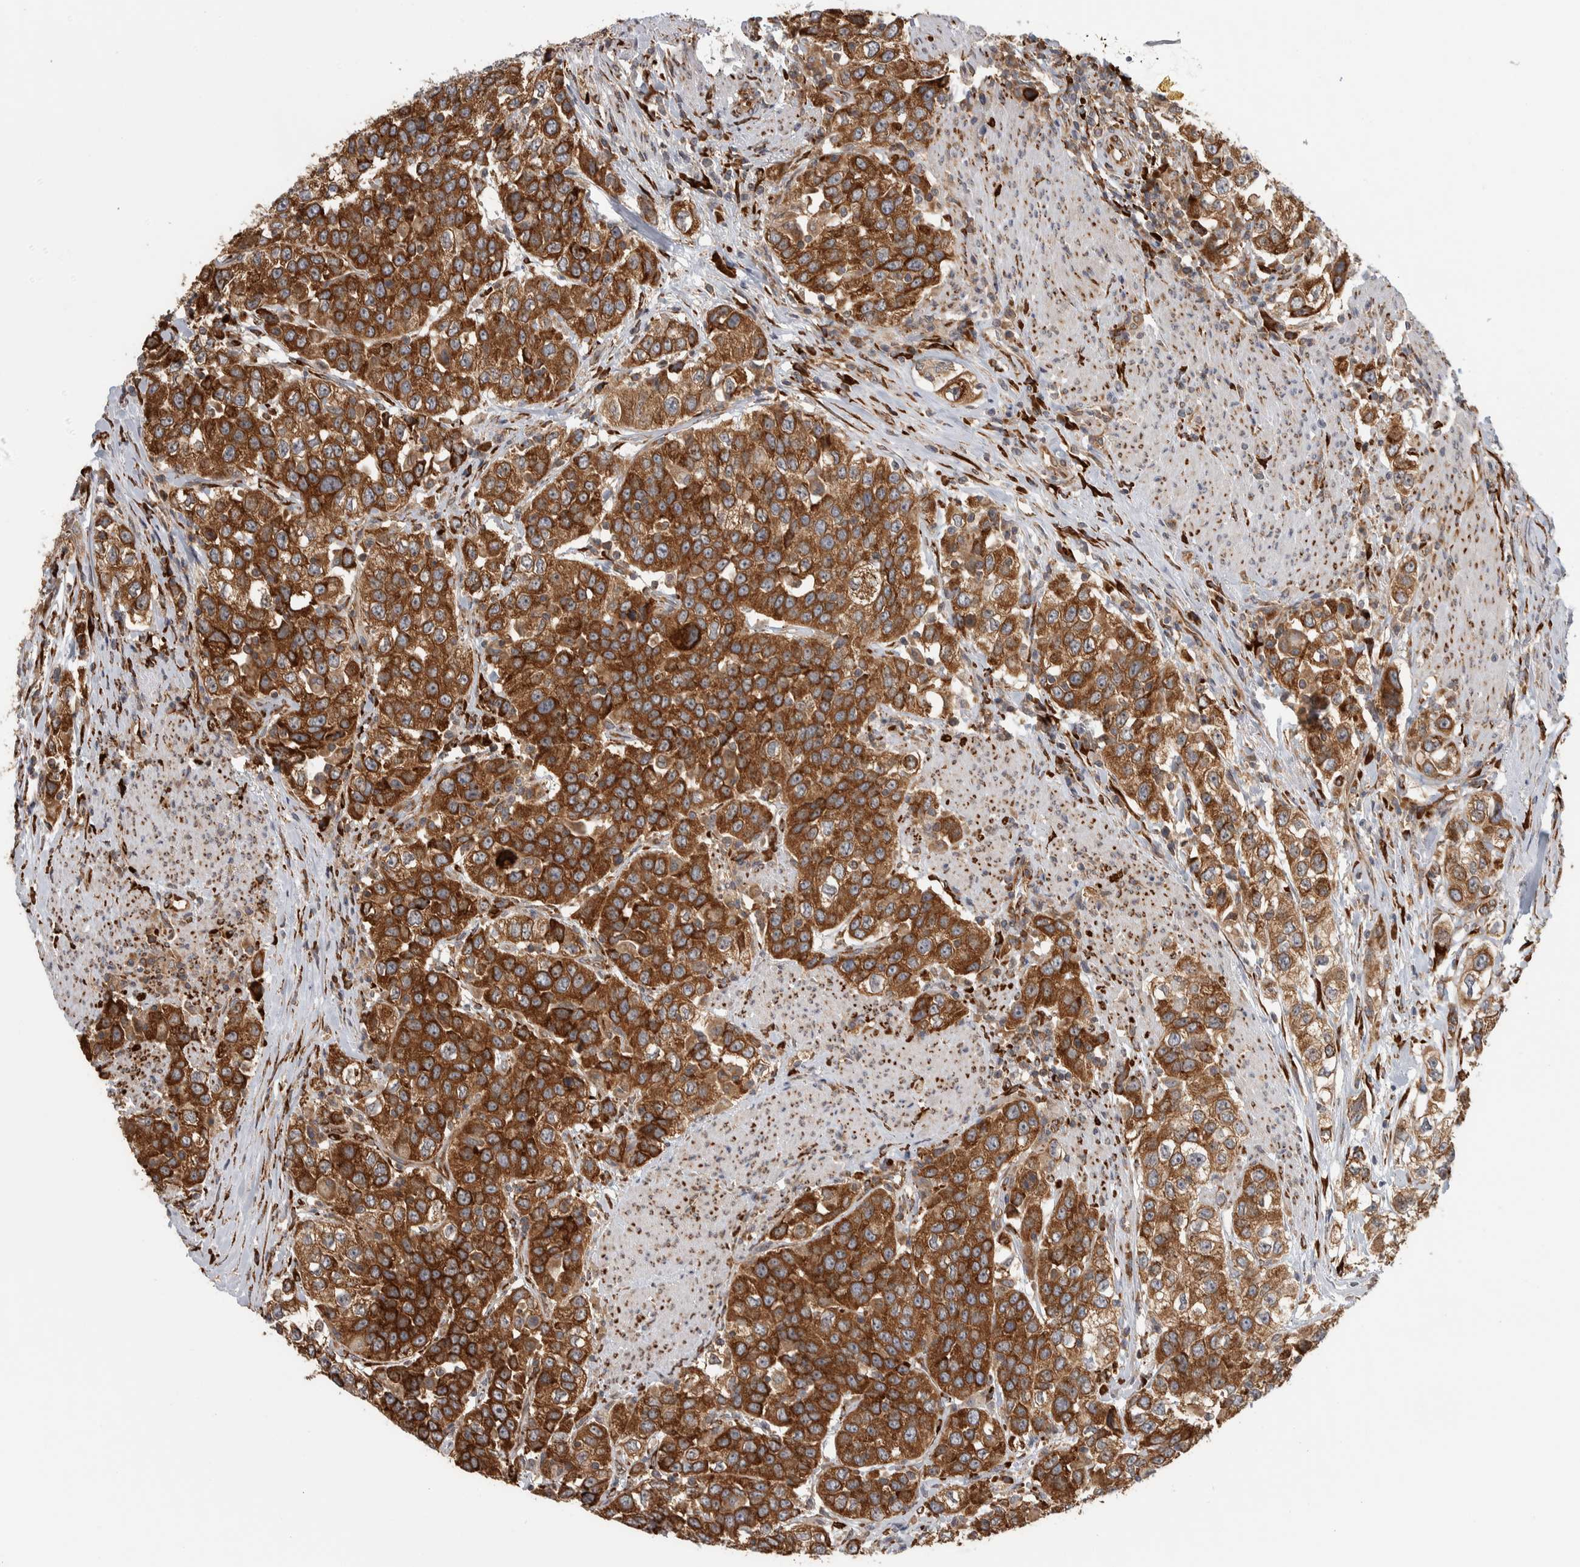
{"staining": {"intensity": "strong", "quantity": ">75%", "location": "cytoplasmic/membranous"}, "tissue": "urothelial cancer", "cell_type": "Tumor cells", "image_type": "cancer", "snomed": [{"axis": "morphology", "description": "Urothelial carcinoma, High grade"}, {"axis": "topography", "description": "Urinary bladder"}], "caption": "Immunohistochemical staining of urothelial carcinoma (high-grade) demonstrates strong cytoplasmic/membranous protein positivity in about >75% of tumor cells.", "gene": "EIF3H", "patient": {"sex": "female", "age": 80}}